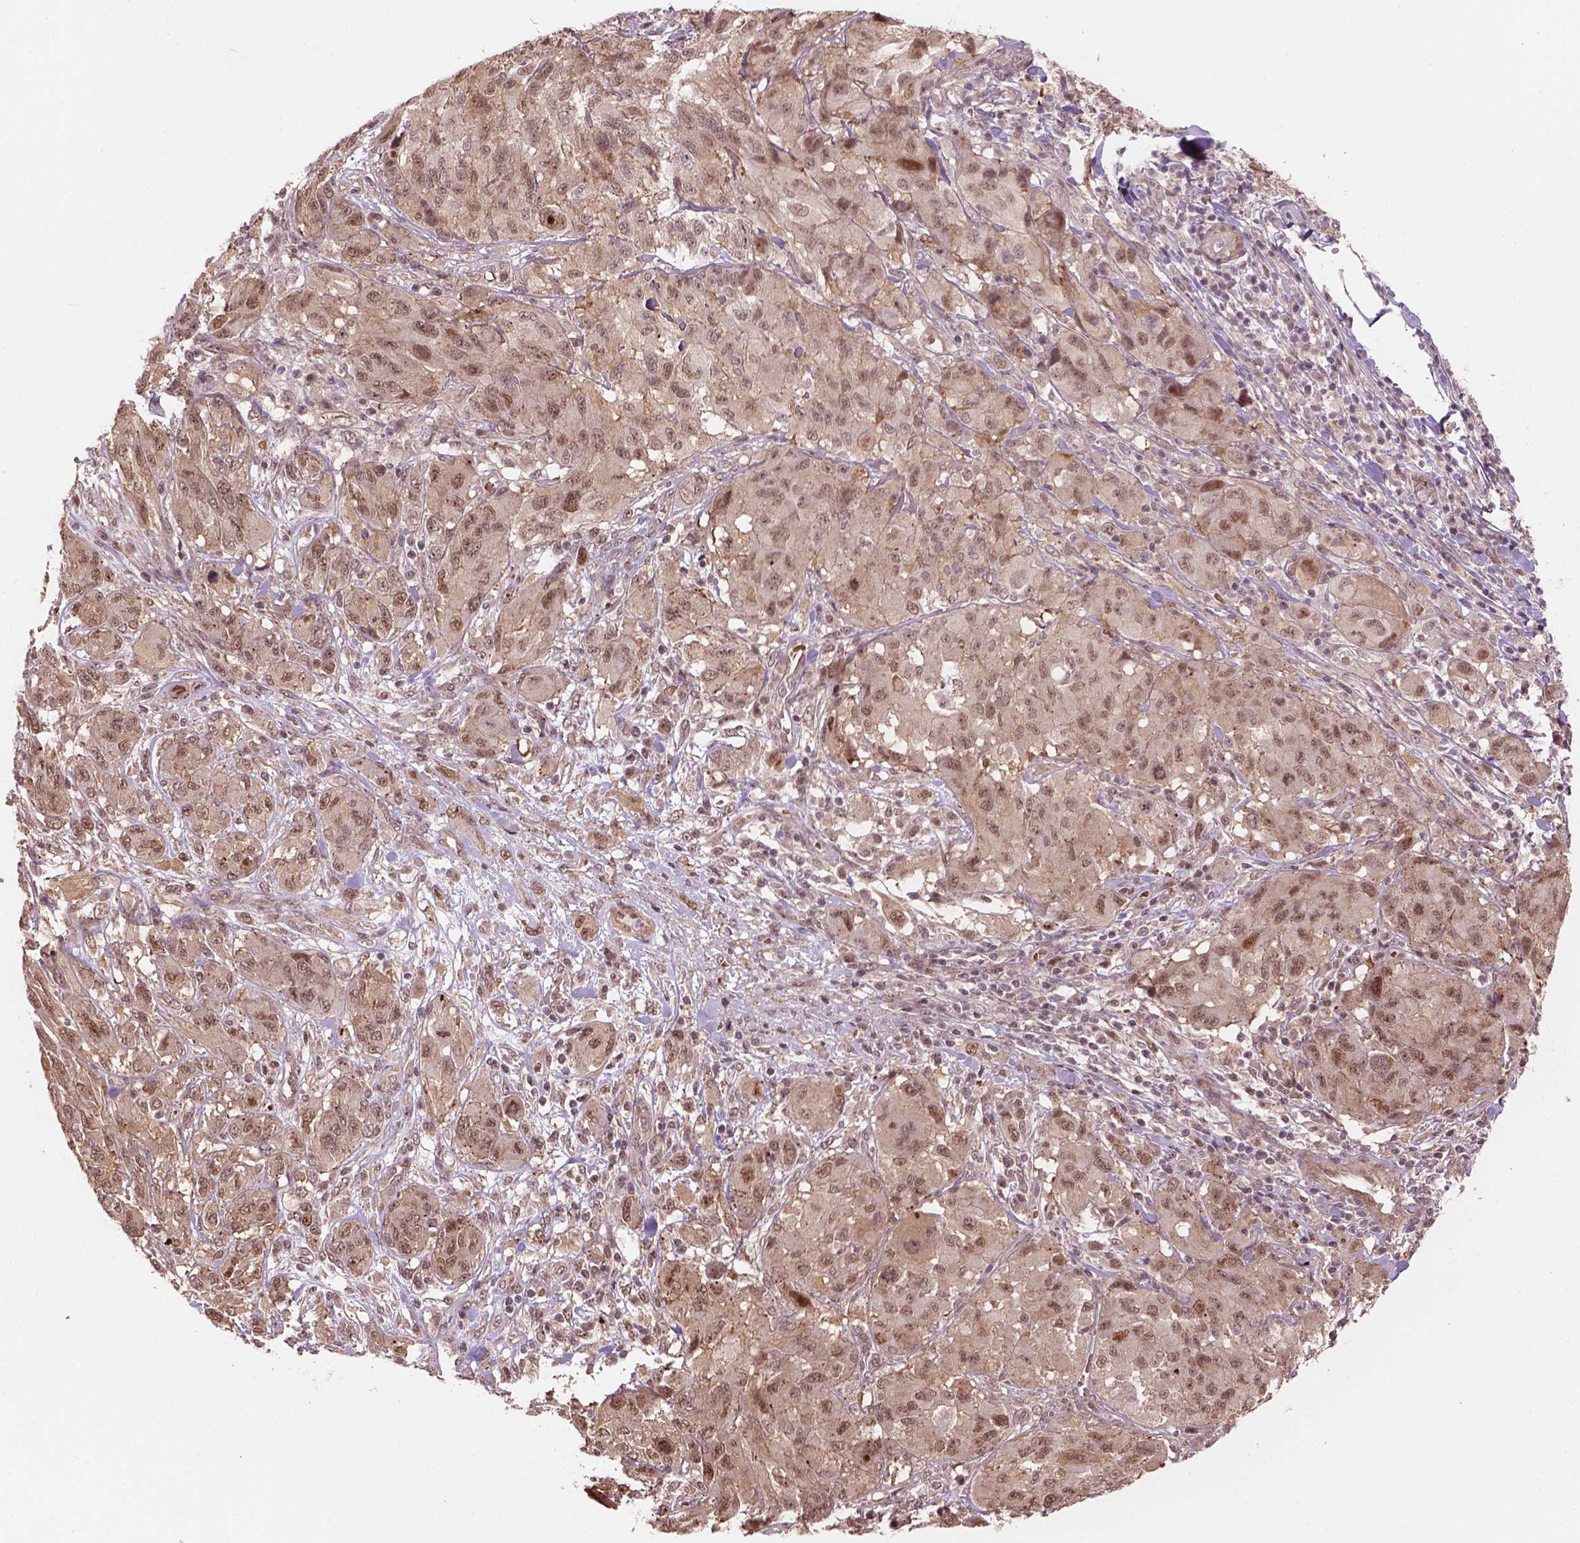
{"staining": {"intensity": "moderate", "quantity": "<25%", "location": "cytoplasmic/membranous,nuclear"}, "tissue": "melanoma", "cell_type": "Tumor cells", "image_type": "cancer", "snomed": [{"axis": "morphology", "description": "Malignant melanoma, NOS"}, {"axis": "topography", "description": "Skin"}], "caption": "A high-resolution photomicrograph shows immunohistochemistry (IHC) staining of malignant melanoma, which reveals moderate cytoplasmic/membranous and nuclear positivity in about <25% of tumor cells.", "gene": "PSMD11", "patient": {"sex": "female", "age": 91}}